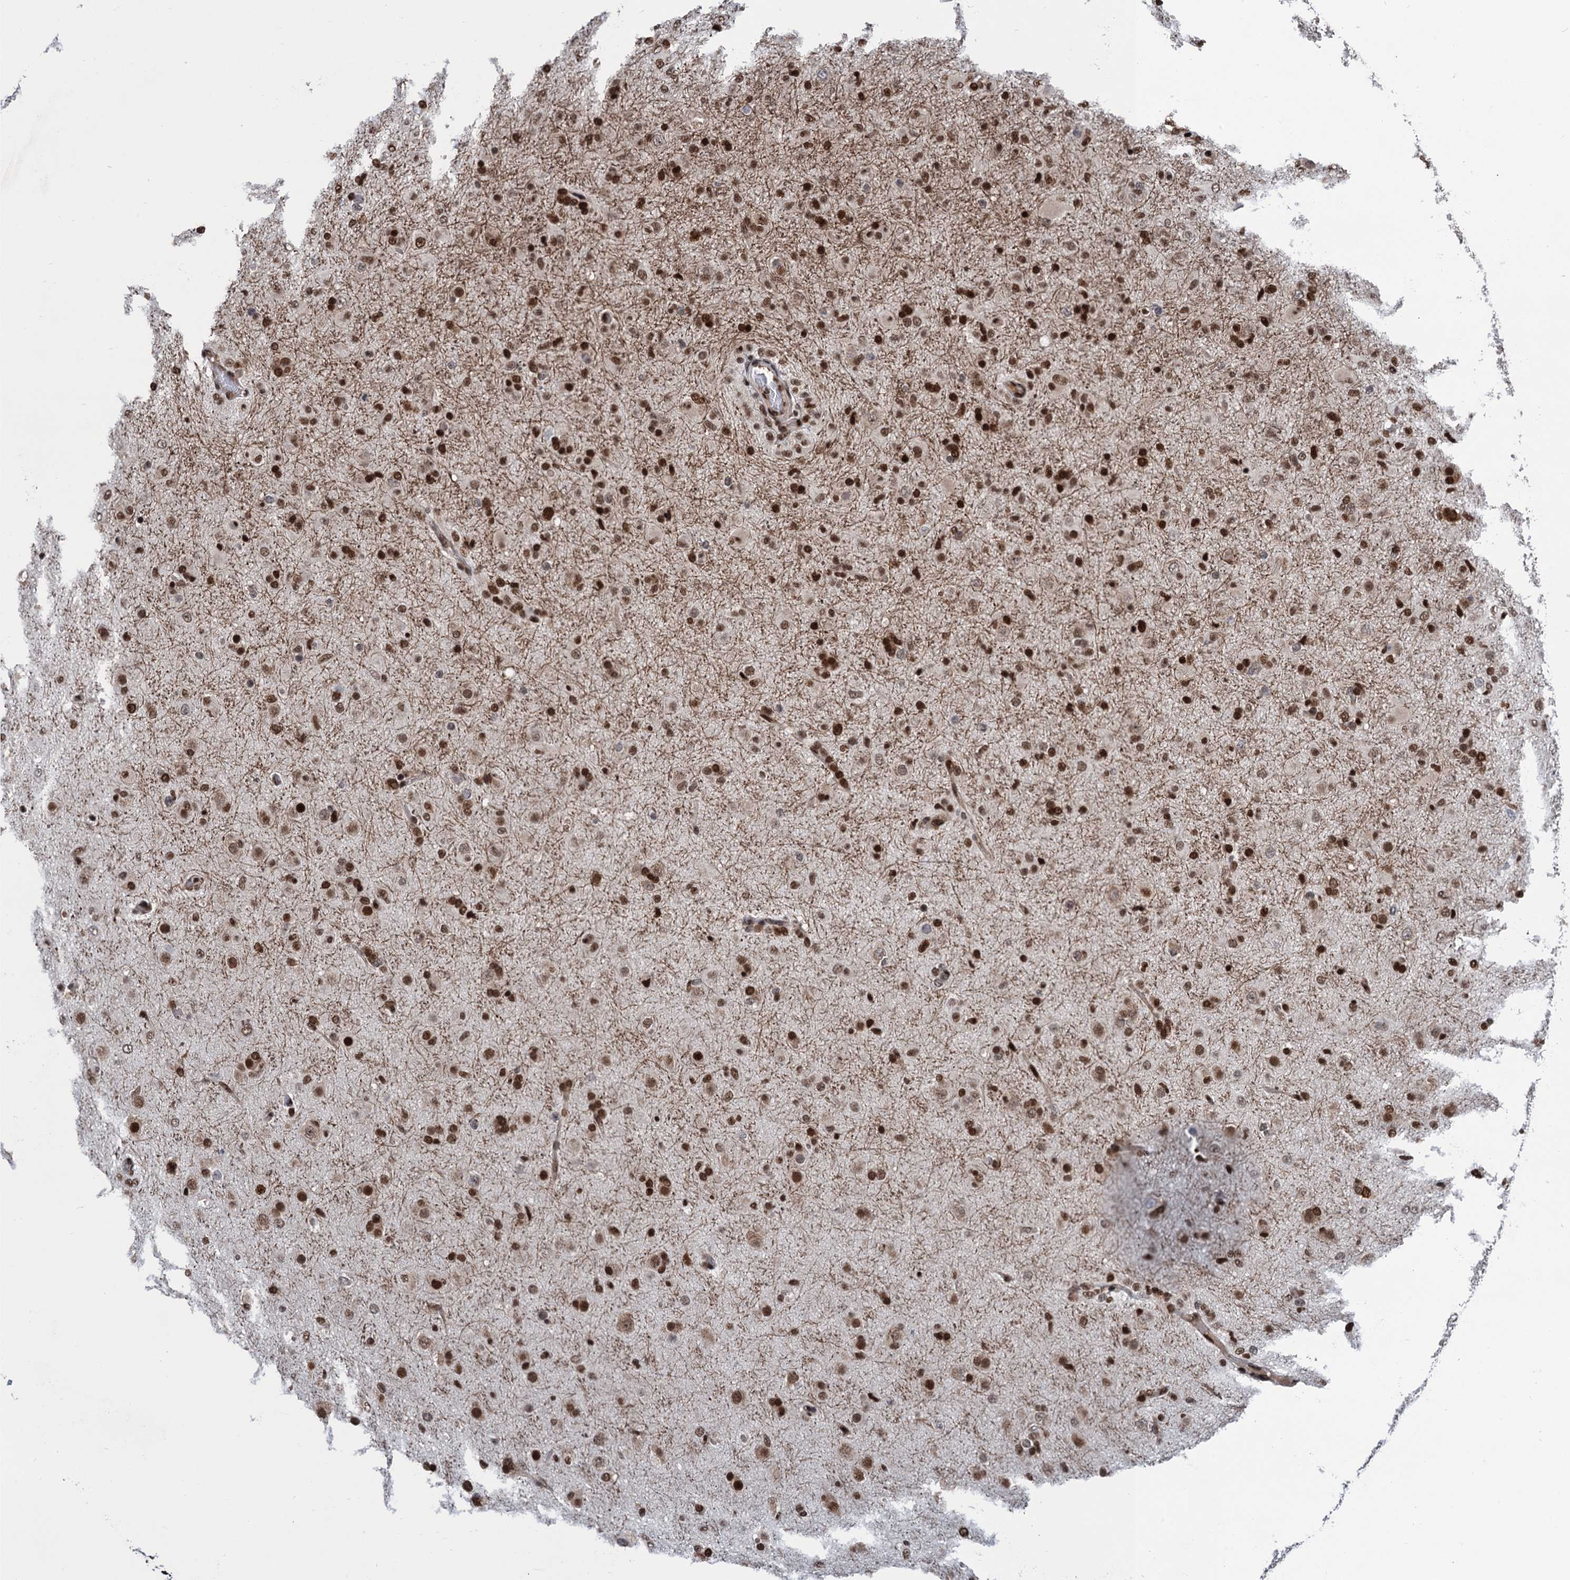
{"staining": {"intensity": "moderate", "quantity": ">75%", "location": "nuclear"}, "tissue": "glioma", "cell_type": "Tumor cells", "image_type": "cancer", "snomed": [{"axis": "morphology", "description": "Glioma, malignant, Low grade"}, {"axis": "topography", "description": "Brain"}], "caption": "Low-grade glioma (malignant) was stained to show a protein in brown. There is medium levels of moderate nuclear positivity in approximately >75% of tumor cells.", "gene": "PPP4R1", "patient": {"sex": "male", "age": 65}}